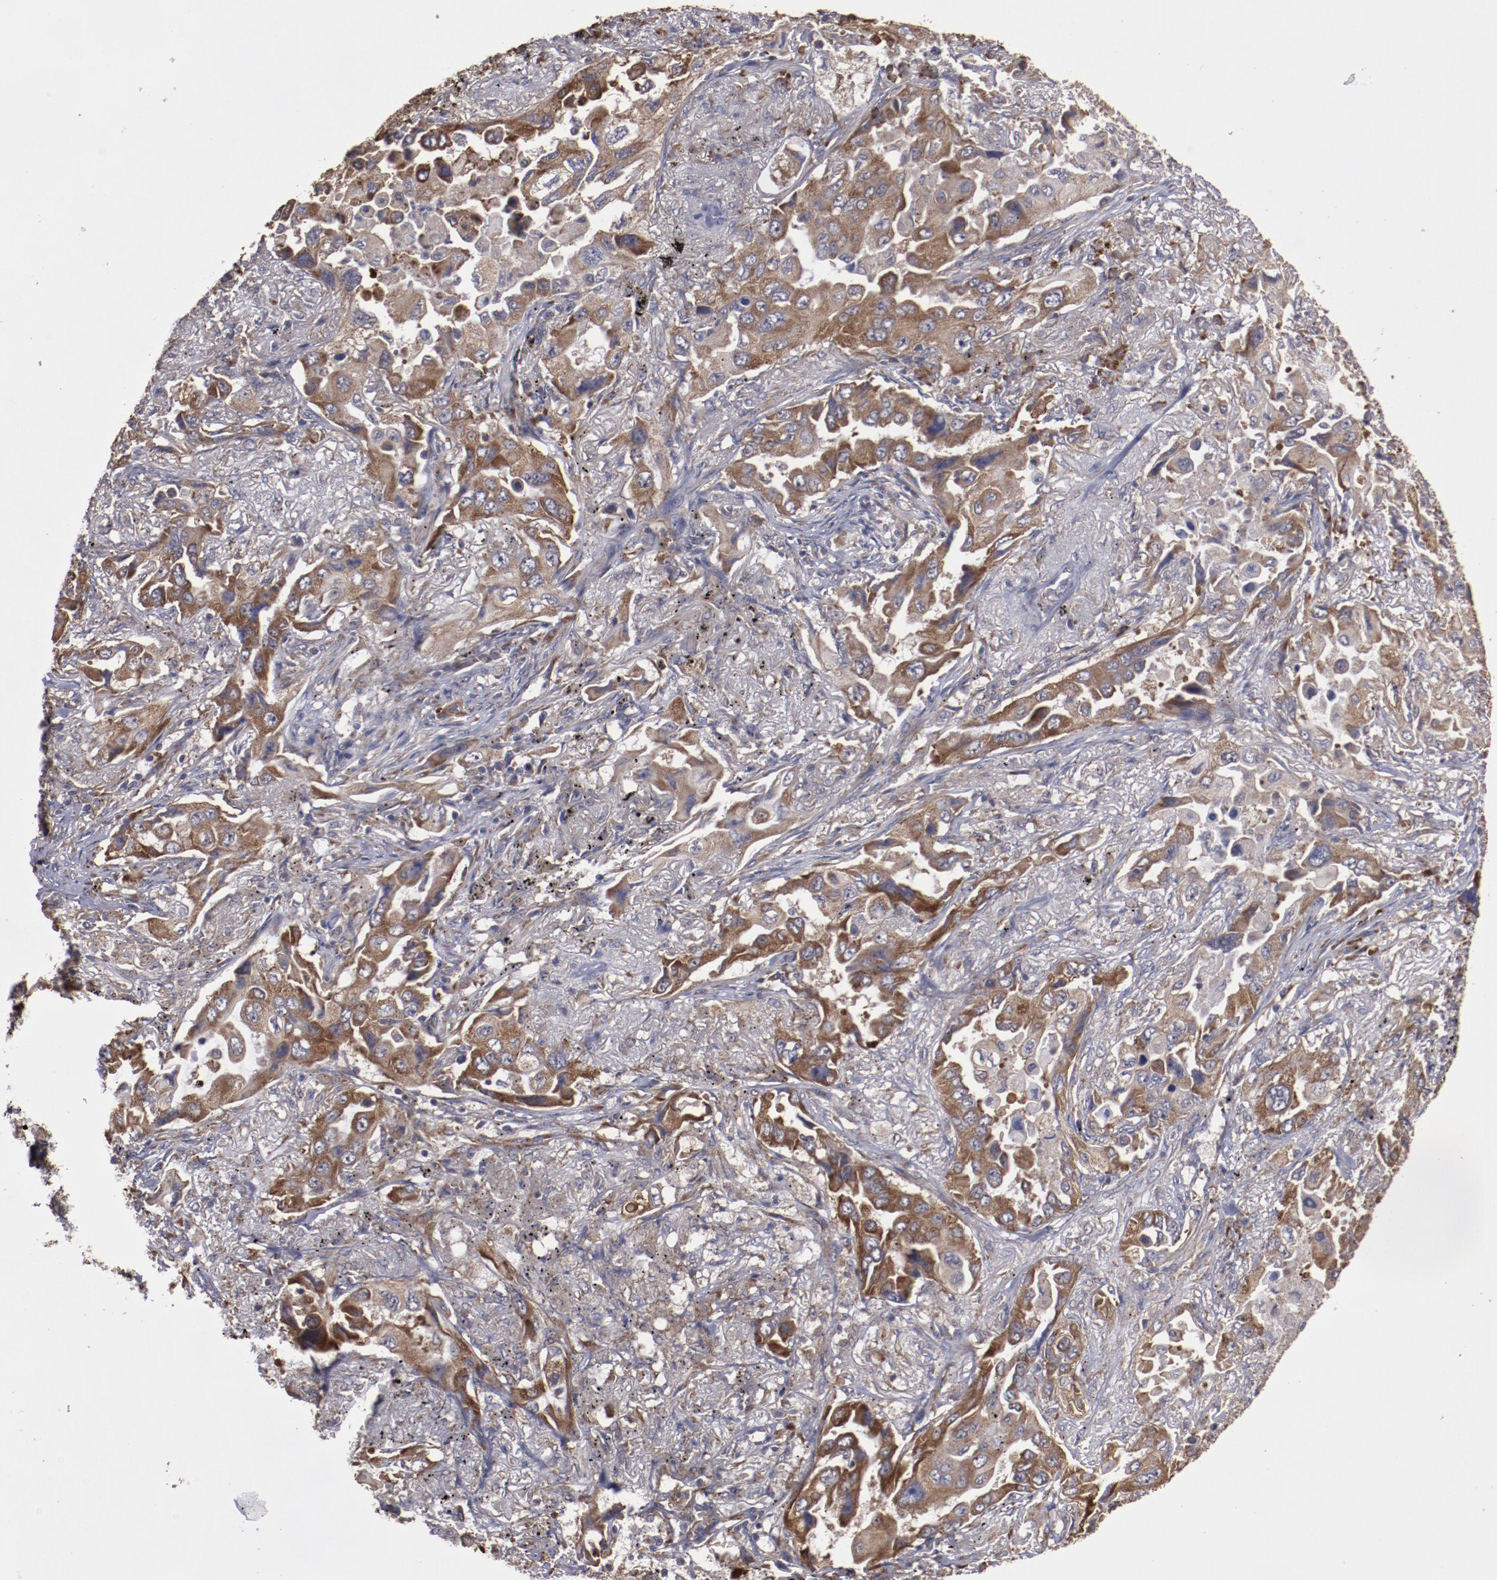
{"staining": {"intensity": "strong", "quantity": ">75%", "location": "cytoplasmic/membranous"}, "tissue": "lung cancer", "cell_type": "Tumor cells", "image_type": "cancer", "snomed": [{"axis": "morphology", "description": "Adenocarcinoma, NOS"}, {"axis": "topography", "description": "Lung"}], "caption": "Protein staining of lung cancer (adenocarcinoma) tissue exhibits strong cytoplasmic/membranous expression in approximately >75% of tumor cells.", "gene": "RPS4Y1", "patient": {"sex": "female", "age": 65}}